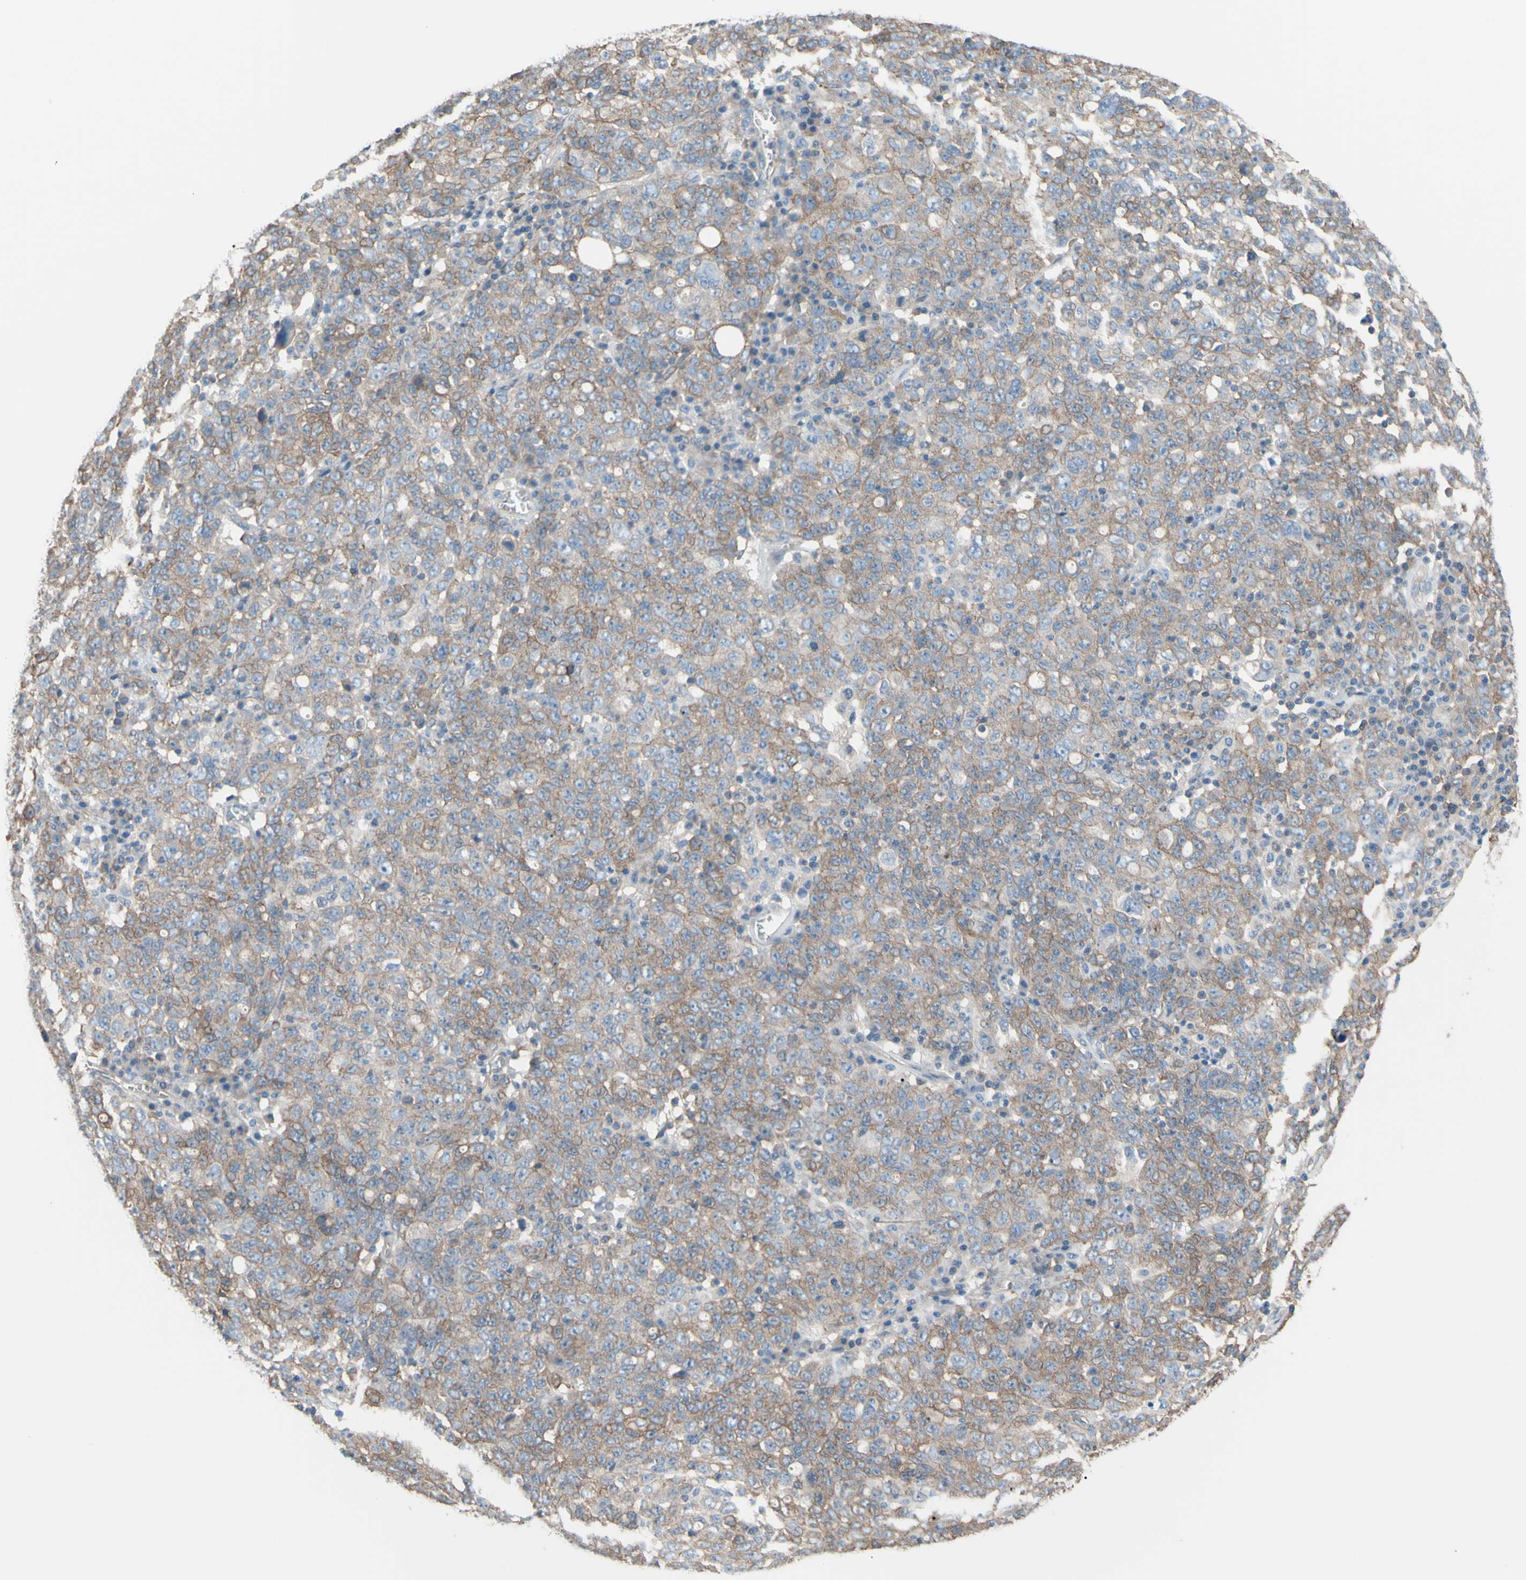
{"staining": {"intensity": "weak", "quantity": "<25%", "location": "cytoplasmic/membranous"}, "tissue": "ovarian cancer", "cell_type": "Tumor cells", "image_type": "cancer", "snomed": [{"axis": "morphology", "description": "Carcinoma, endometroid"}, {"axis": "topography", "description": "Ovary"}], "caption": "The immunohistochemistry micrograph has no significant expression in tumor cells of ovarian cancer (endometroid carcinoma) tissue.", "gene": "ADD1", "patient": {"sex": "female", "age": 62}}